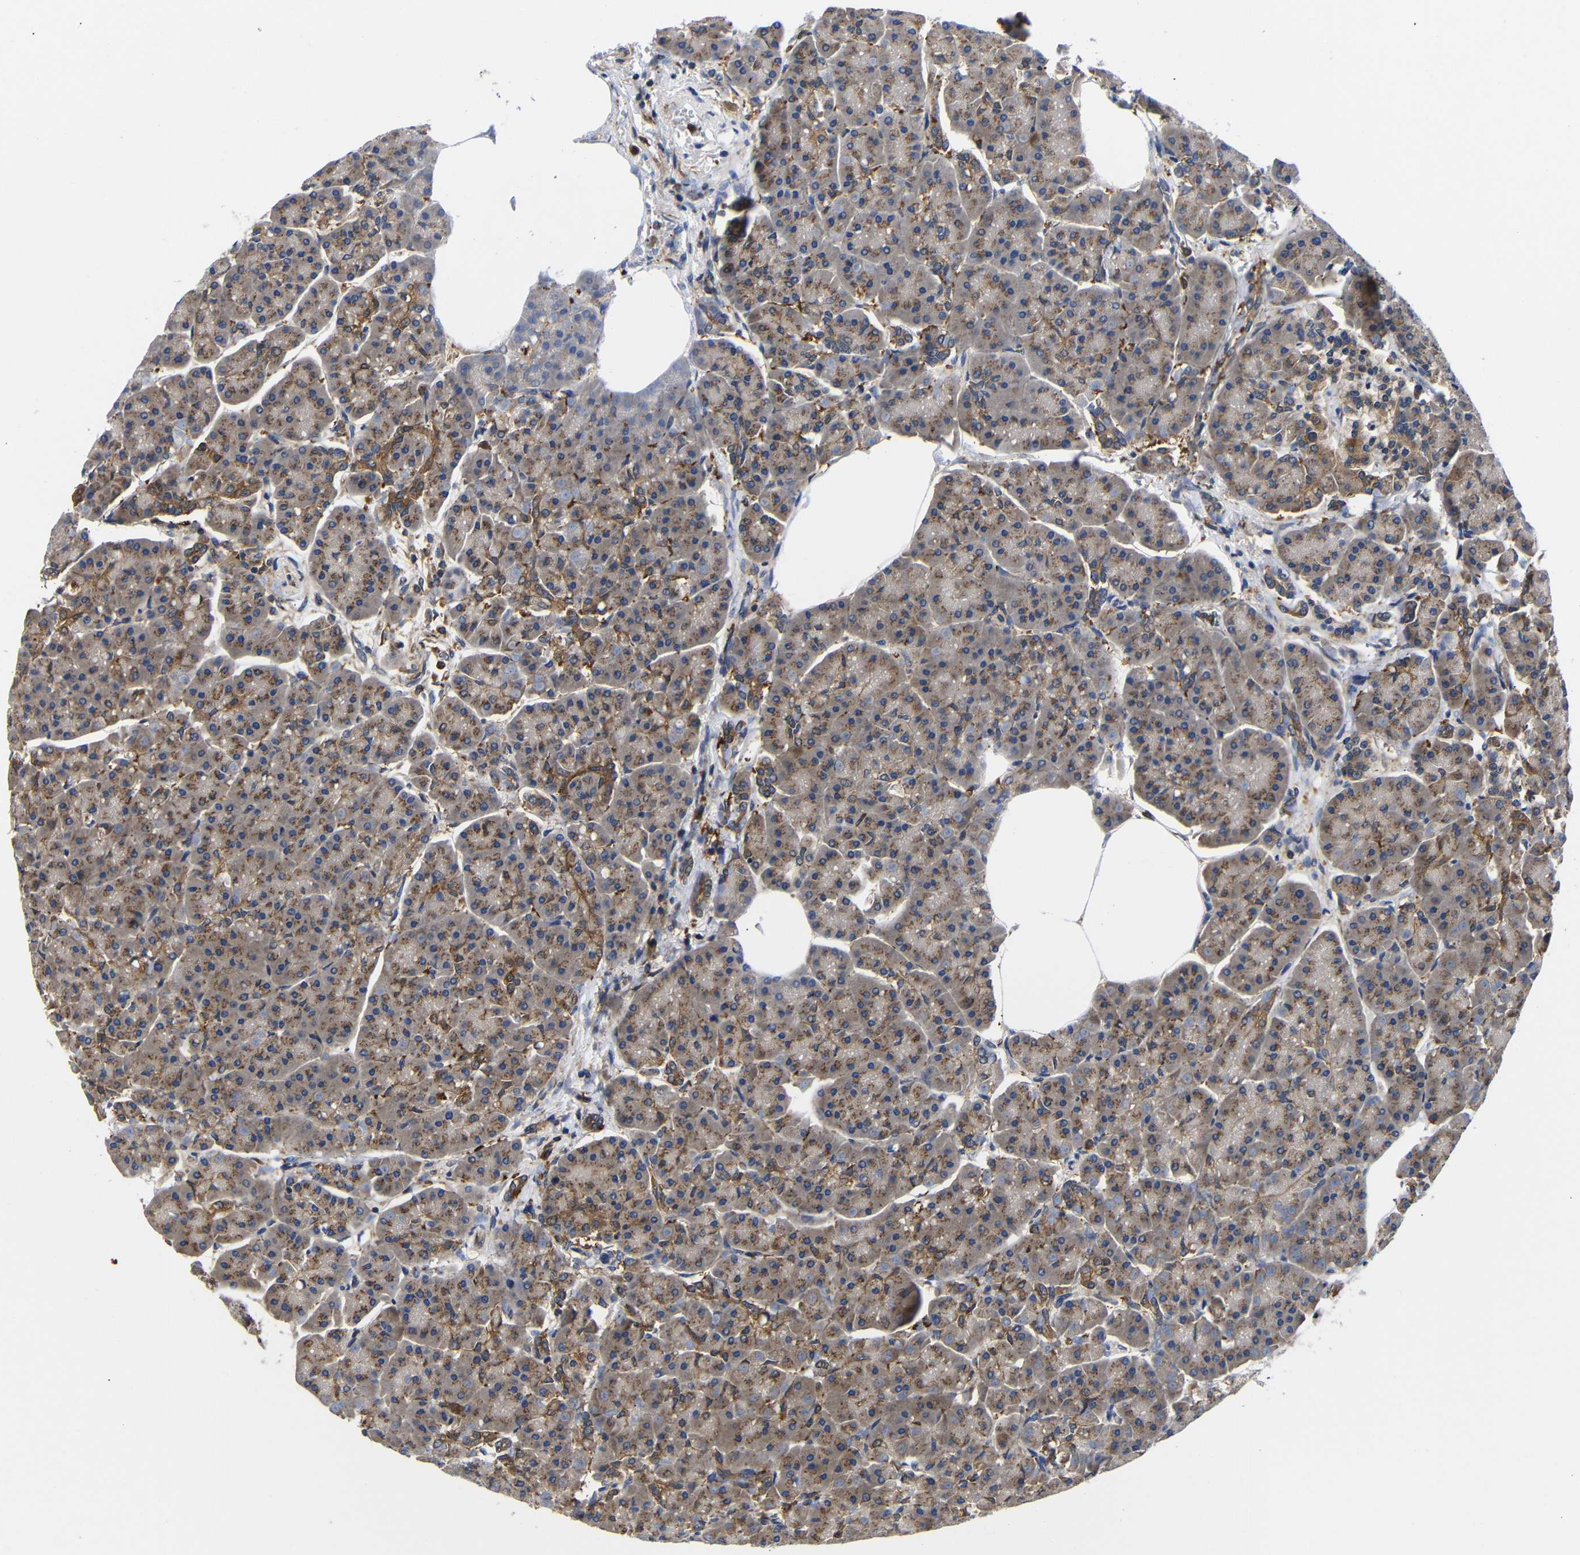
{"staining": {"intensity": "moderate", "quantity": ">75%", "location": "cytoplasmic/membranous"}, "tissue": "pancreas", "cell_type": "Exocrine glandular cells", "image_type": "normal", "snomed": [{"axis": "morphology", "description": "Normal tissue, NOS"}, {"axis": "topography", "description": "Pancreas"}], "caption": "Immunohistochemistry (IHC) (DAB) staining of benign pancreas shows moderate cytoplasmic/membranous protein expression in approximately >75% of exocrine glandular cells.", "gene": "LRRCC1", "patient": {"sex": "female", "age": 70}}